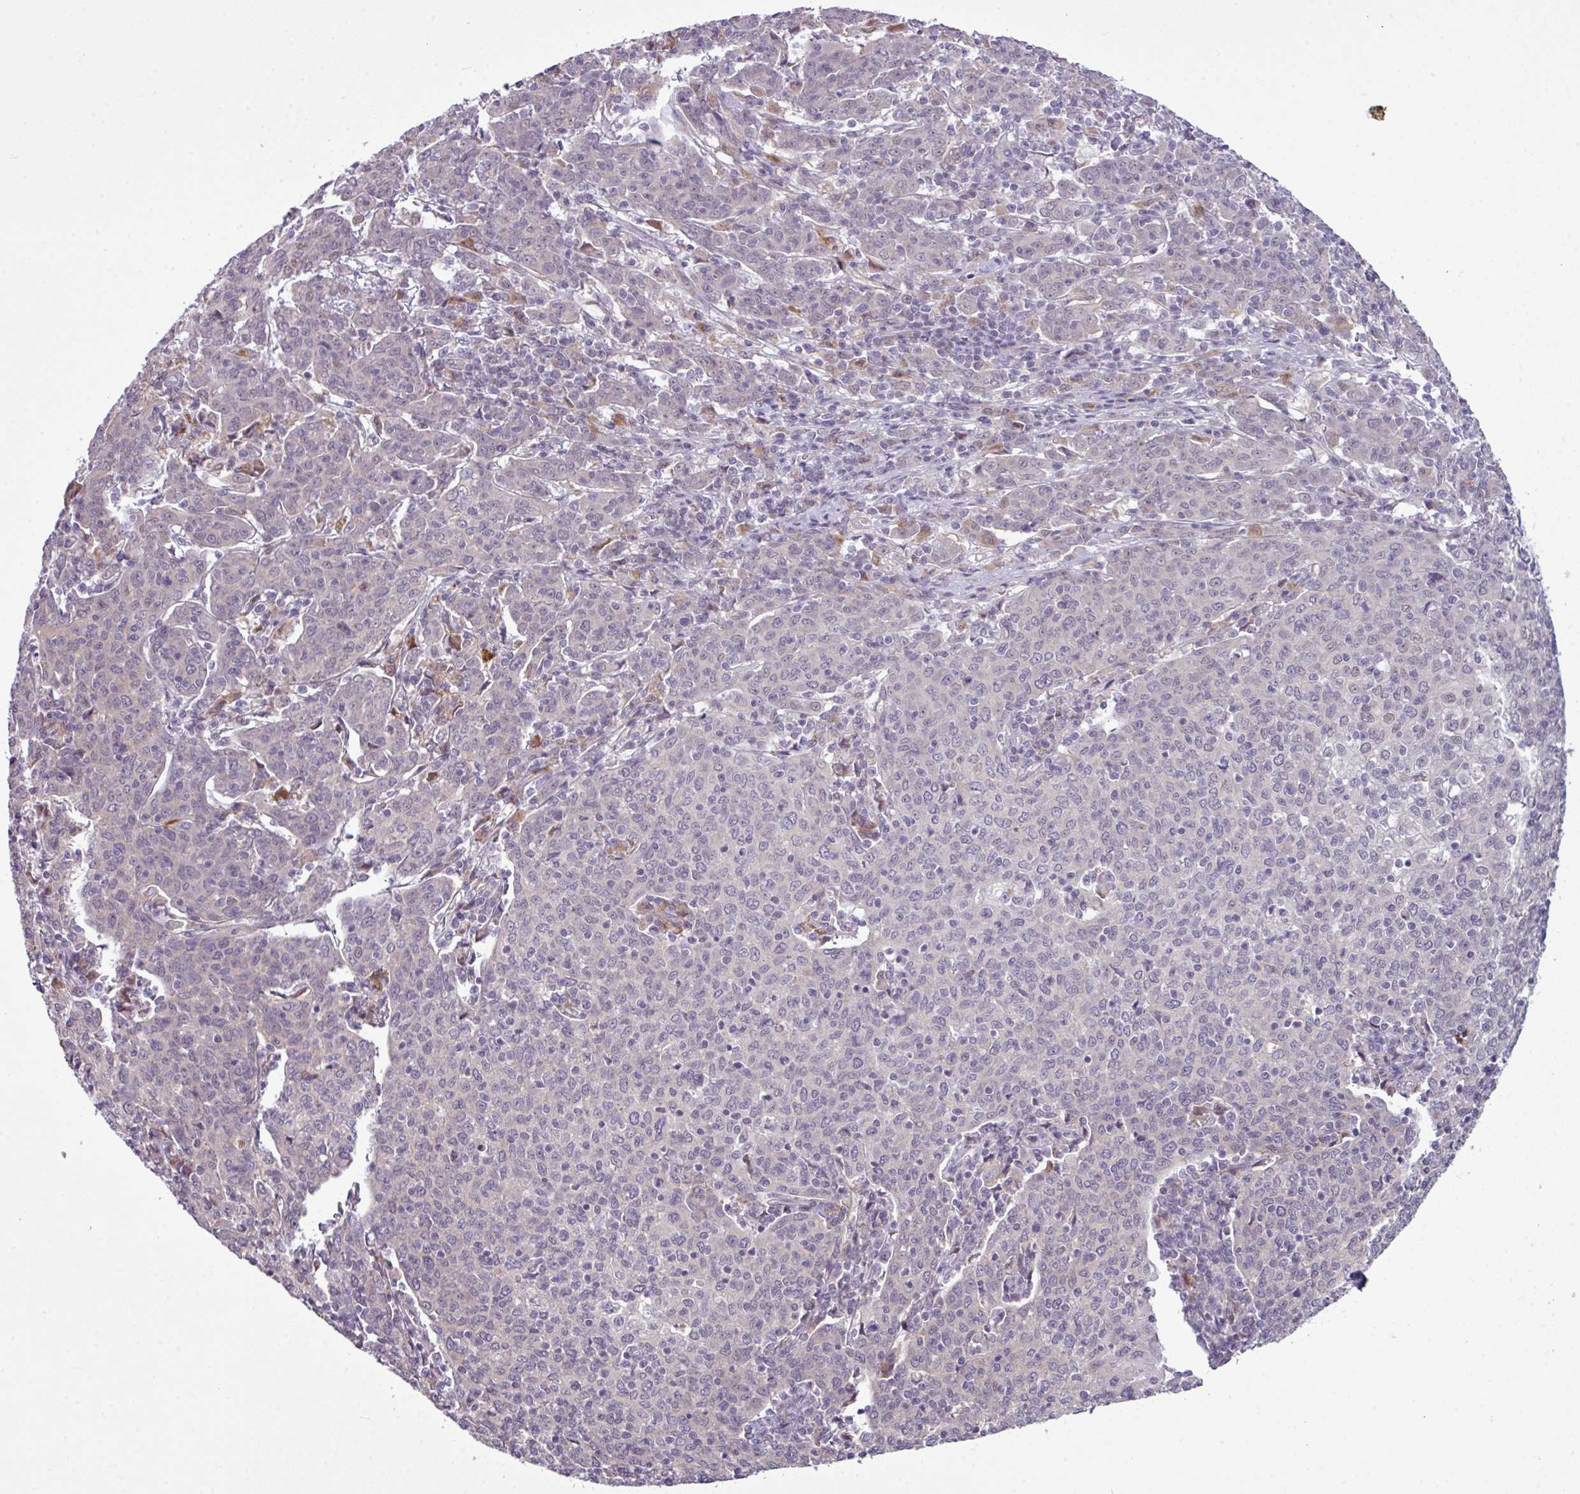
{"staining": {"intensity": "negative", "quantity": "none", "location": "none"}, "tissue": "cervical cancer", "cell_type": "Tumor cells", "image_type": "cancer", "snomed": [{"axis": "morphology", "description": "Squamous cell carcinoma, NOS"}, {"axis": "topography", "description": "Cervix"}], "caption": "Cervical cancer (squamous cell carcinoma) stained for a protein using immunohistochemistry (IHC) exhibits no positivity tumor cells.", "gene": "ZNF217", "patient": {"sex": "female", "age": 67}}